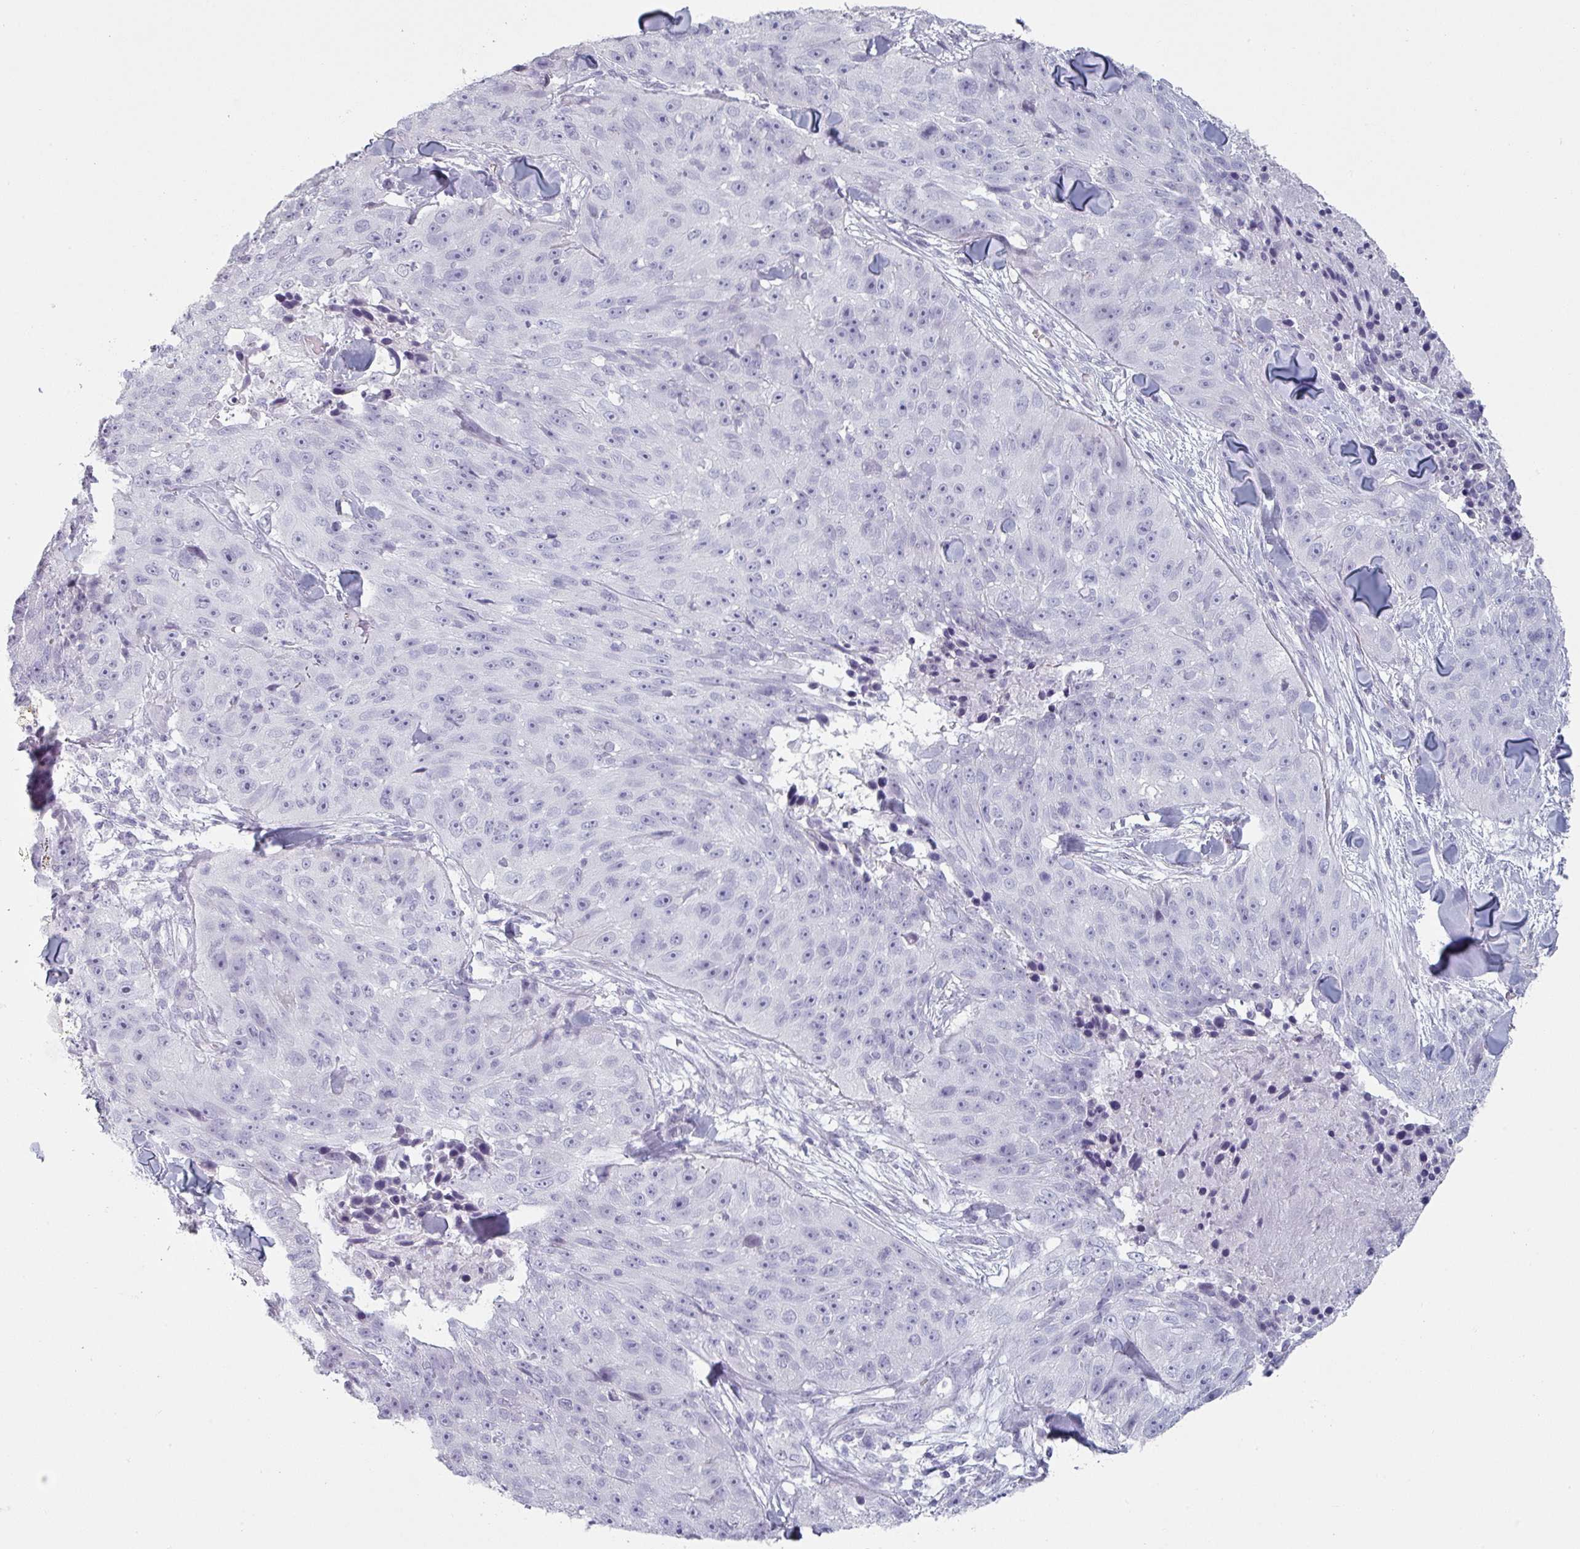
{"staining": {"intensity": "negative", "quantity": "none", "location": "none"}, "tissue": "skin cancer", "cell_type": "Tumor cells", "image_type": "cancer", "snomed": [{"axis": "morphology", "description": "Squamous cell carcinoma, NOS"}, {"axis": "topography", "description": "Skin"}], "caption": "Protein analysis of skin cancer (squamous cell carcinoma) reveals no significant expression in tumor cells. Nuclei are stained in blue.", "gene": "SFTPA1", "patient": {"sex": "female", "age": 87}}